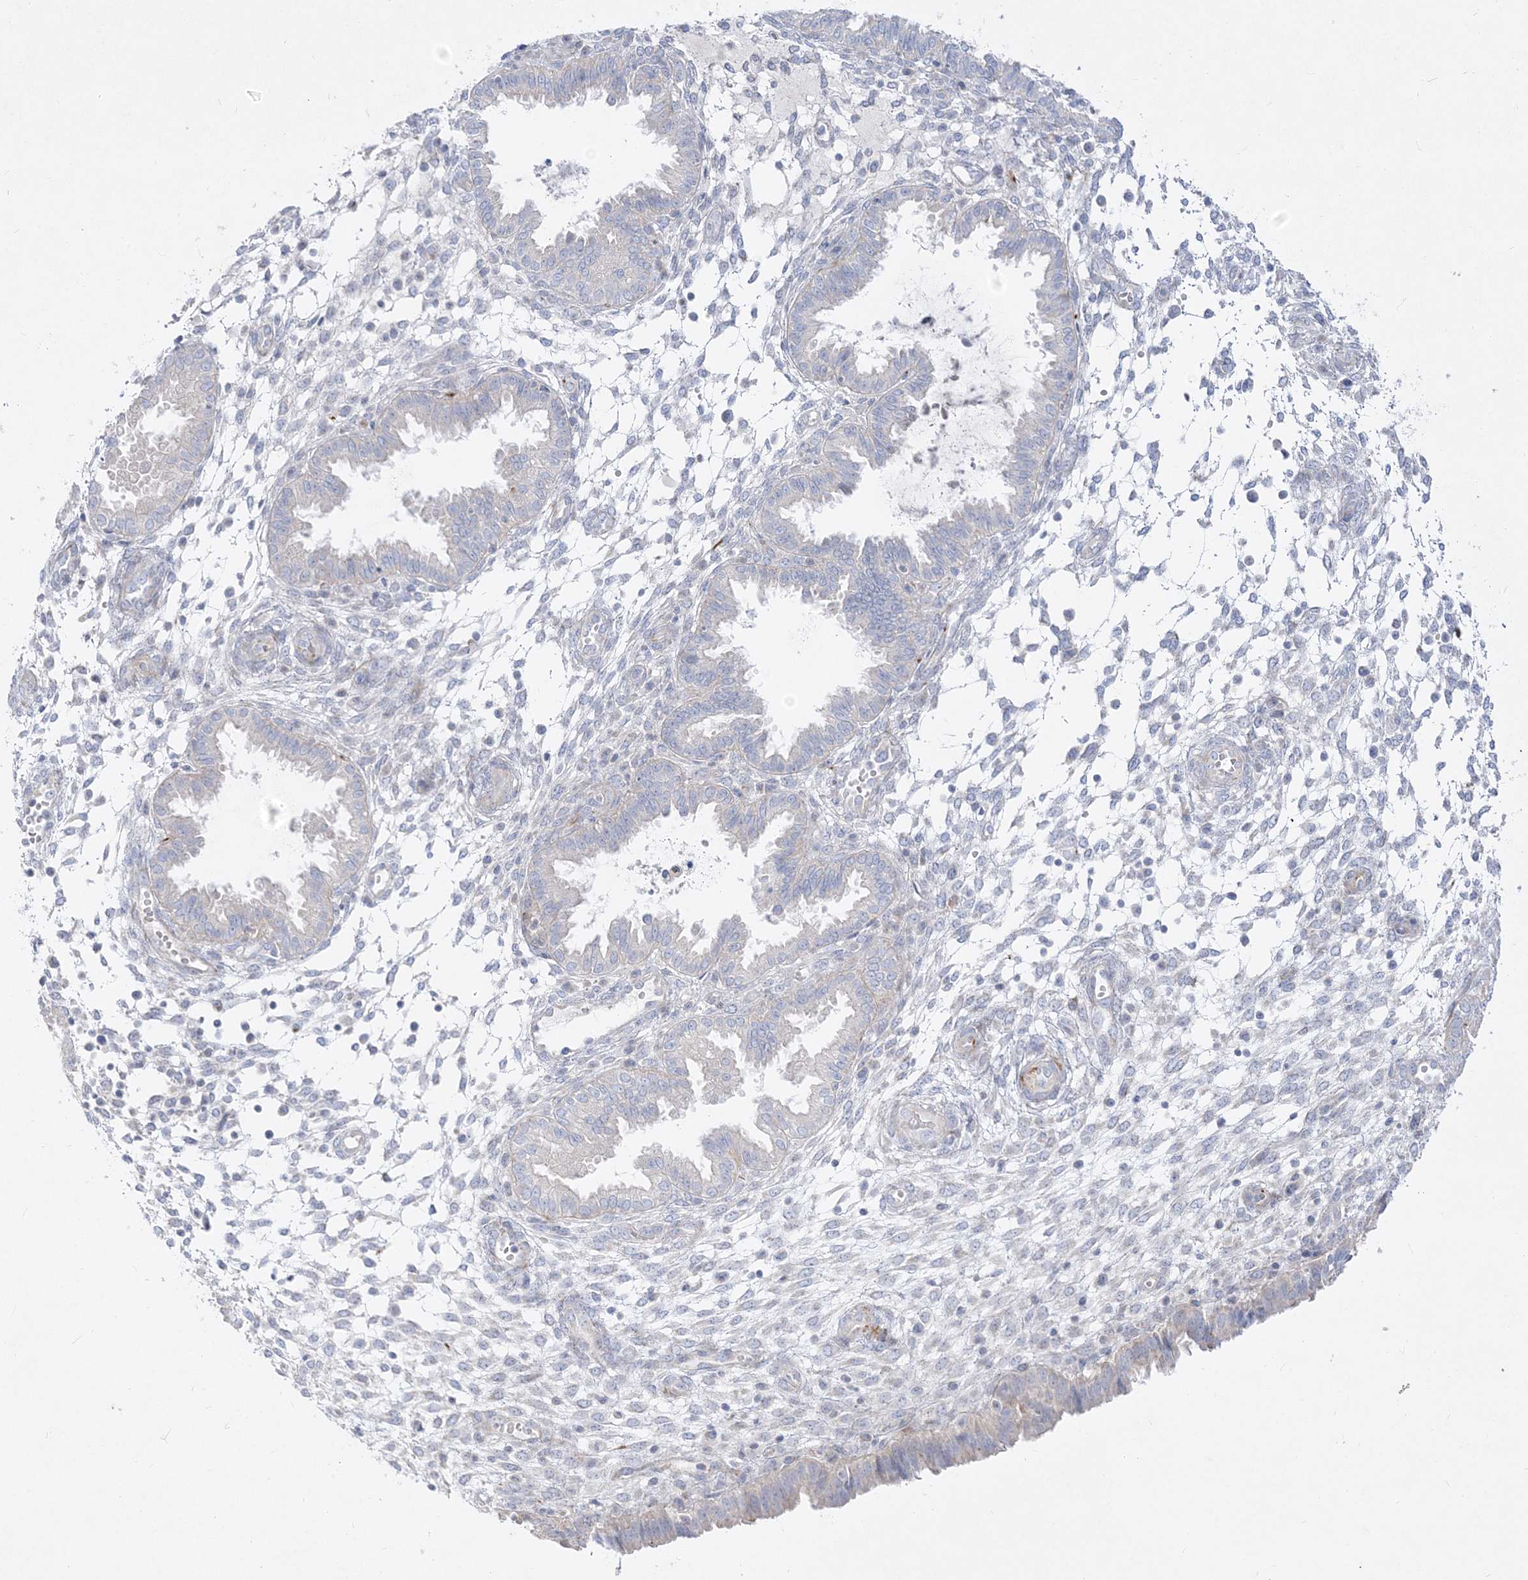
{"staining": {"intensity": "negative", "quantity": "none", "location": "none"}, "tissue": "endometrium", "cell_type": "Cells in endometrial stroma", "image_type": "normal", "snomed": [{"axis": "morphology", "description": "Normal tissue, NOS"}, {"axis": "topography", "description": "Endometrium"}], "caption": "Micrograph shows no protein staining in cells in endometrial stroma of normal endometrium.", "gene": "GPAT2", "patient": {"sex": "female", "age": 33}}